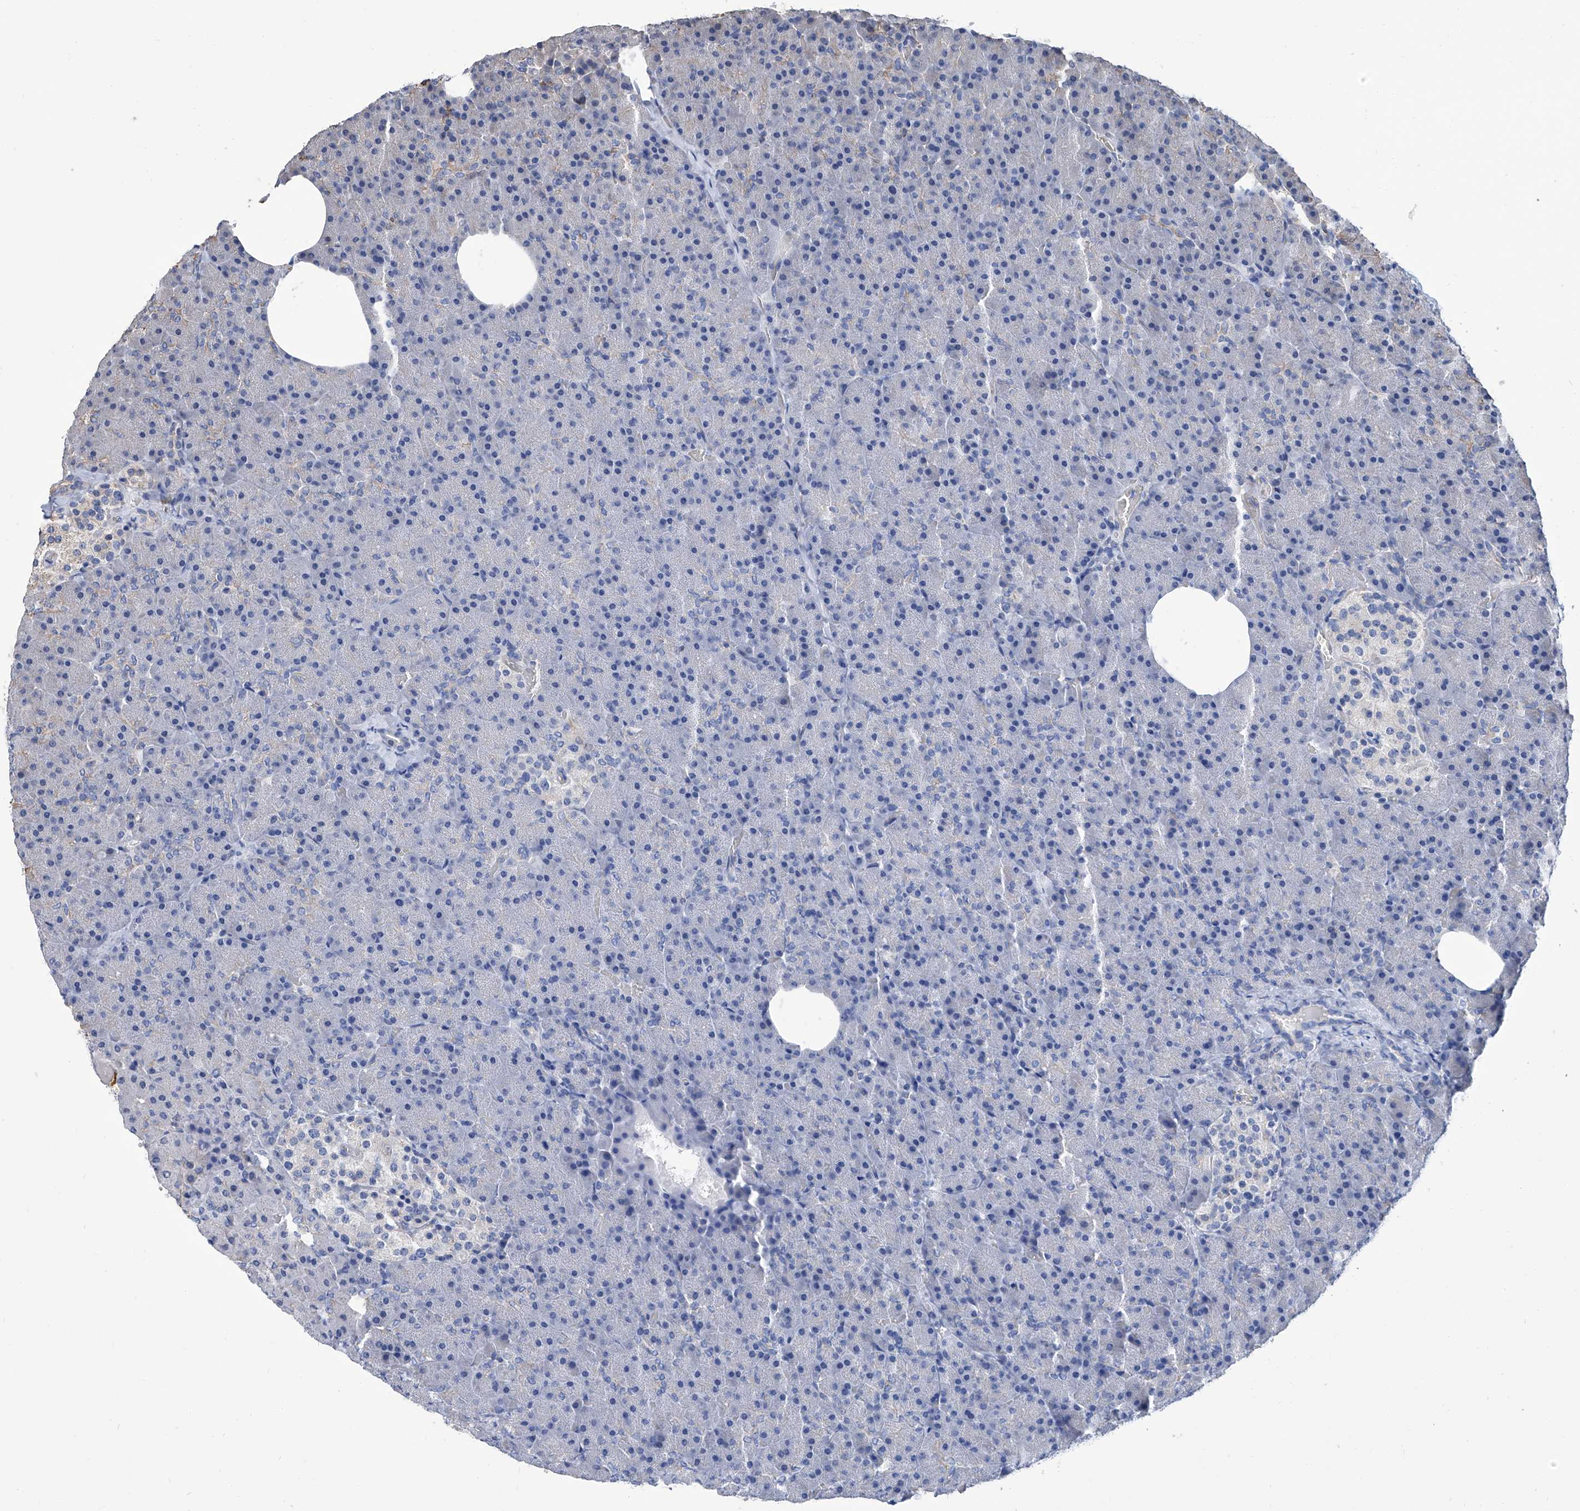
{"staining": {"intensity": "negative", "quantity": "none", "location": "none"}, "tissue": "pancreas", "cell_type": "Exocrine glandular cells", "image_type": "normal", "snomed": [{"axis": "morphology", "description": "Normal tissue, NOS"}, {"axis": "morphology", "description": "Carcinoid, malignant, NOS"}, {"axis": "topography", "description": "Pancreas"}], "caption": "A photomicrograph of pancreas stained for a protein demonstrates no brown staining in exocrine glandular cells. (DAB (3,3'-diaminobenzidine) immunohistochemistry (IHC), high magnification).", "gene": "GPT", "patient": {"sex": "female", "age": 35}}